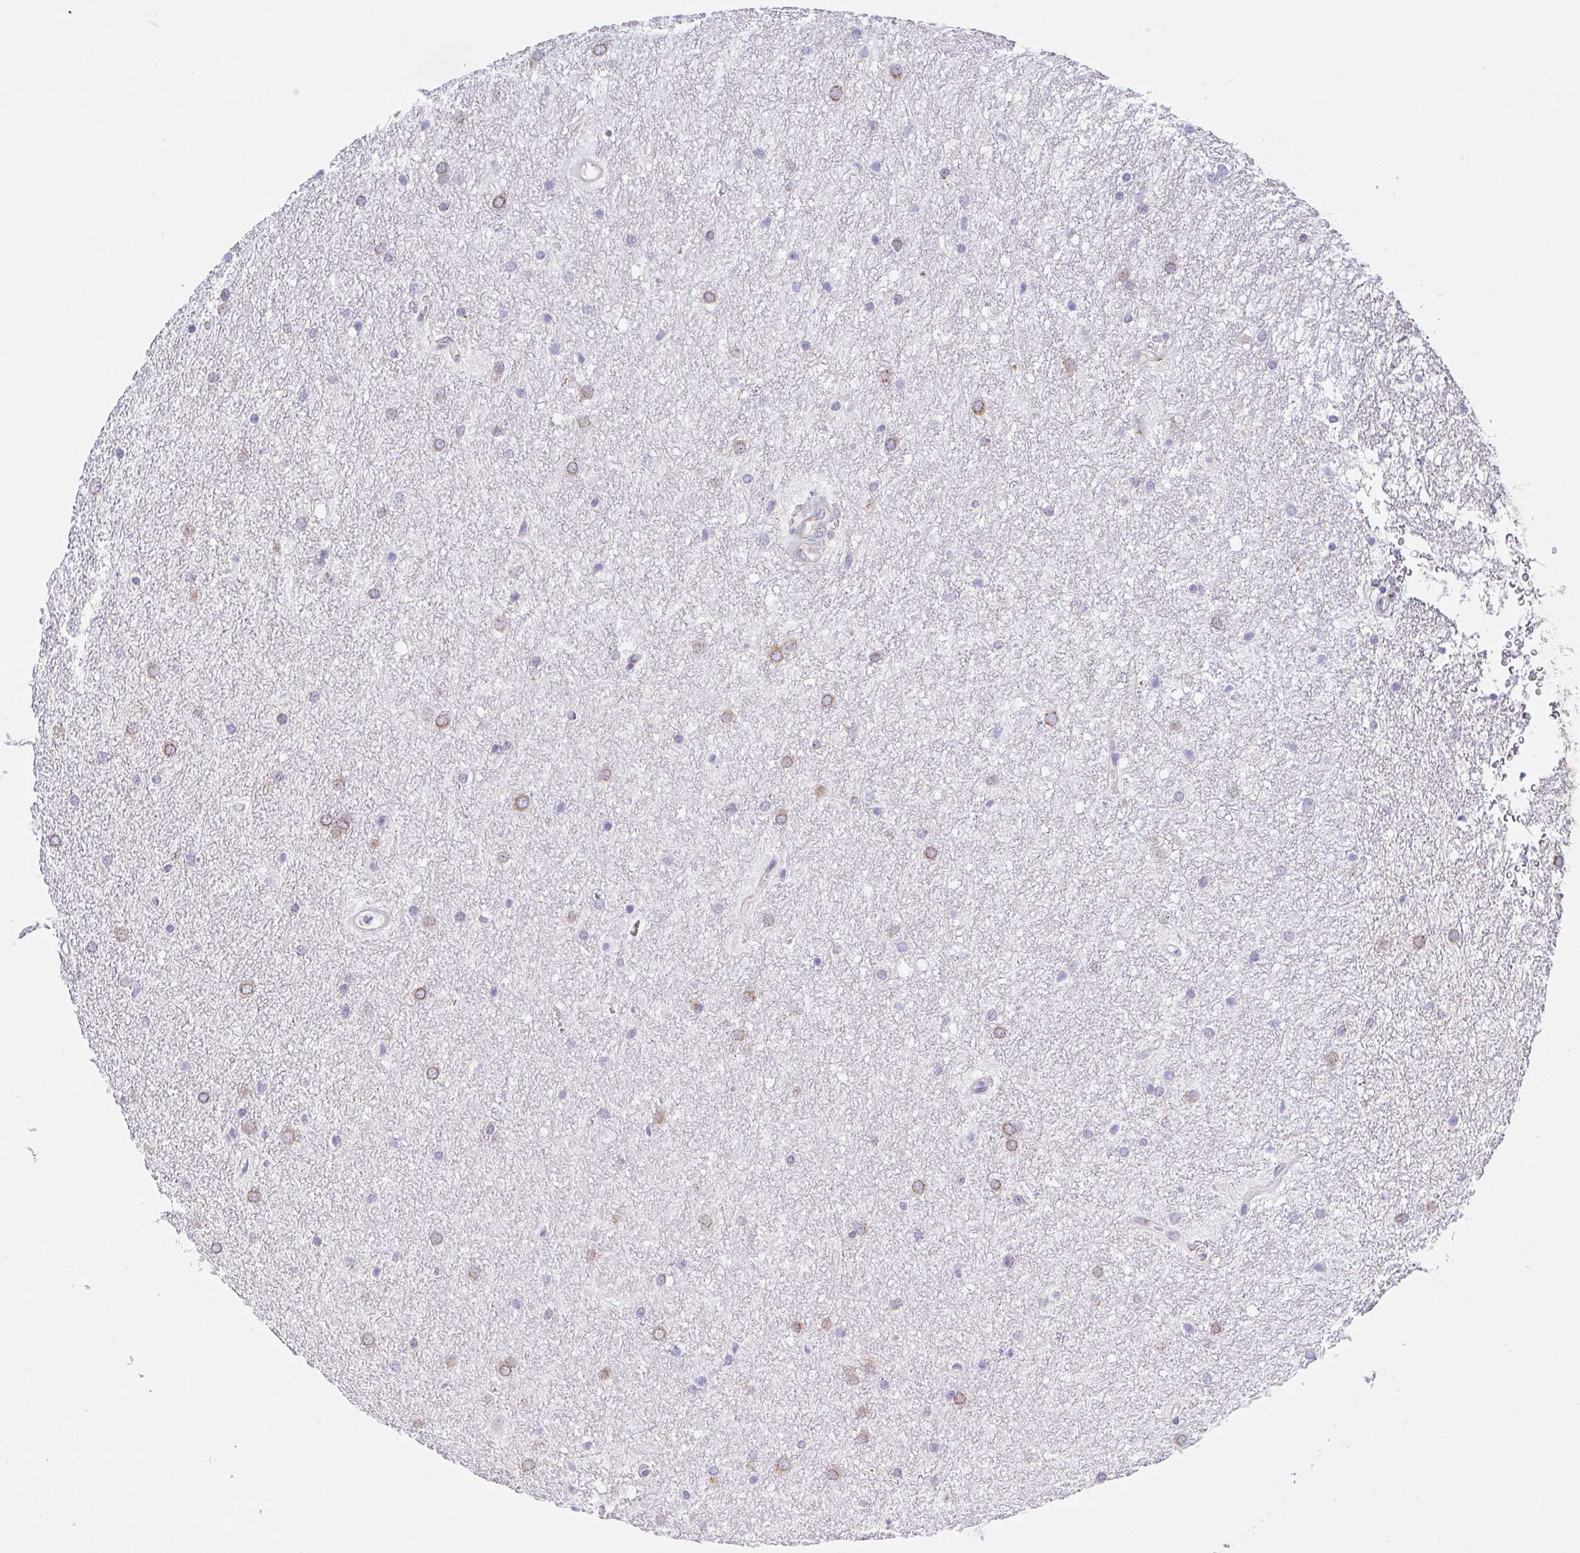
{"staining": {"intensity": "moderate", "quantity": "<25%", "location": "cytoplasmic/membranous"}, "tissue": "glioma", "cell_type": "Tumor cells", "image_type": "cancer", "snomed": [{"axis": "morphology", "description": "Glioma, malignant, Low grade"}, {"axis": "topography", "description": "Cerebellum"}], "caption": "An immunohistochemistry (IHC) histopathology image of neoplastic tissue is shown. Protein staining in brown labels moderate cytoplasmic/membranous positivity in glioma within tumor cells.", "gene": "PROSER3", "patient": {"sex": "female", "age": 5}}